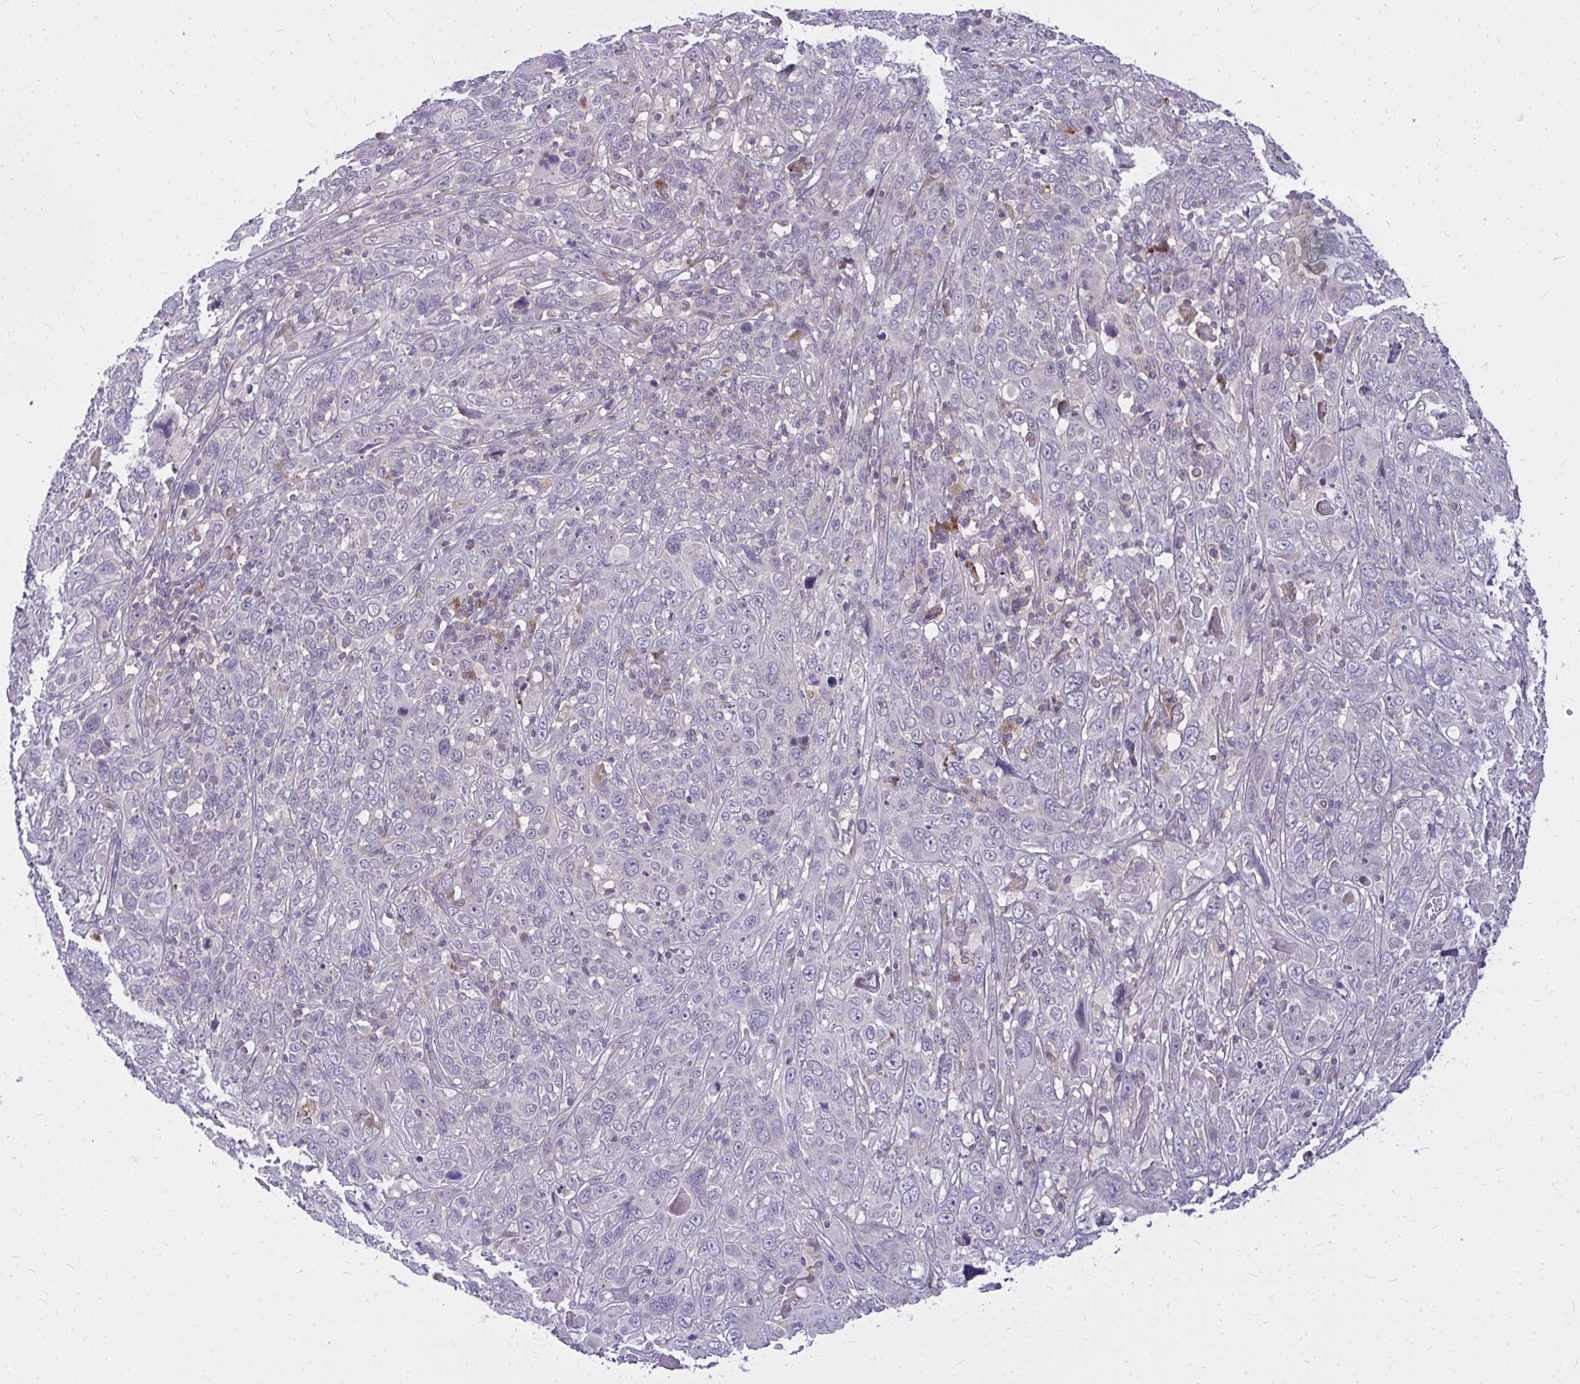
{"staining": {"intensity": "negative", "quantity": "none", "location": "none"}, "tissue": "cervical cancer", "cell_type": "Tumor cells", "image_type": "cancer", "snomed": [{"axis": "morphology", "description": "Squamous cell carcinoma, NOS"}, {"axis": "topography", "description": "Cervix"}], "caption": "This is a photomicrograph of immunohistochemistry staining of cervical cancer (squamous cell carcinoma), which shows no positivity in tumor cells. (Stains: DAB (3,3'-diaminobenzidine) immunohistochemistry with hematoxylin counter stain, Microscopy: brightfield microscopy at high magnification).", "gene": "ZSCAN25", "patient": {"sex": "female", "age": 46}}